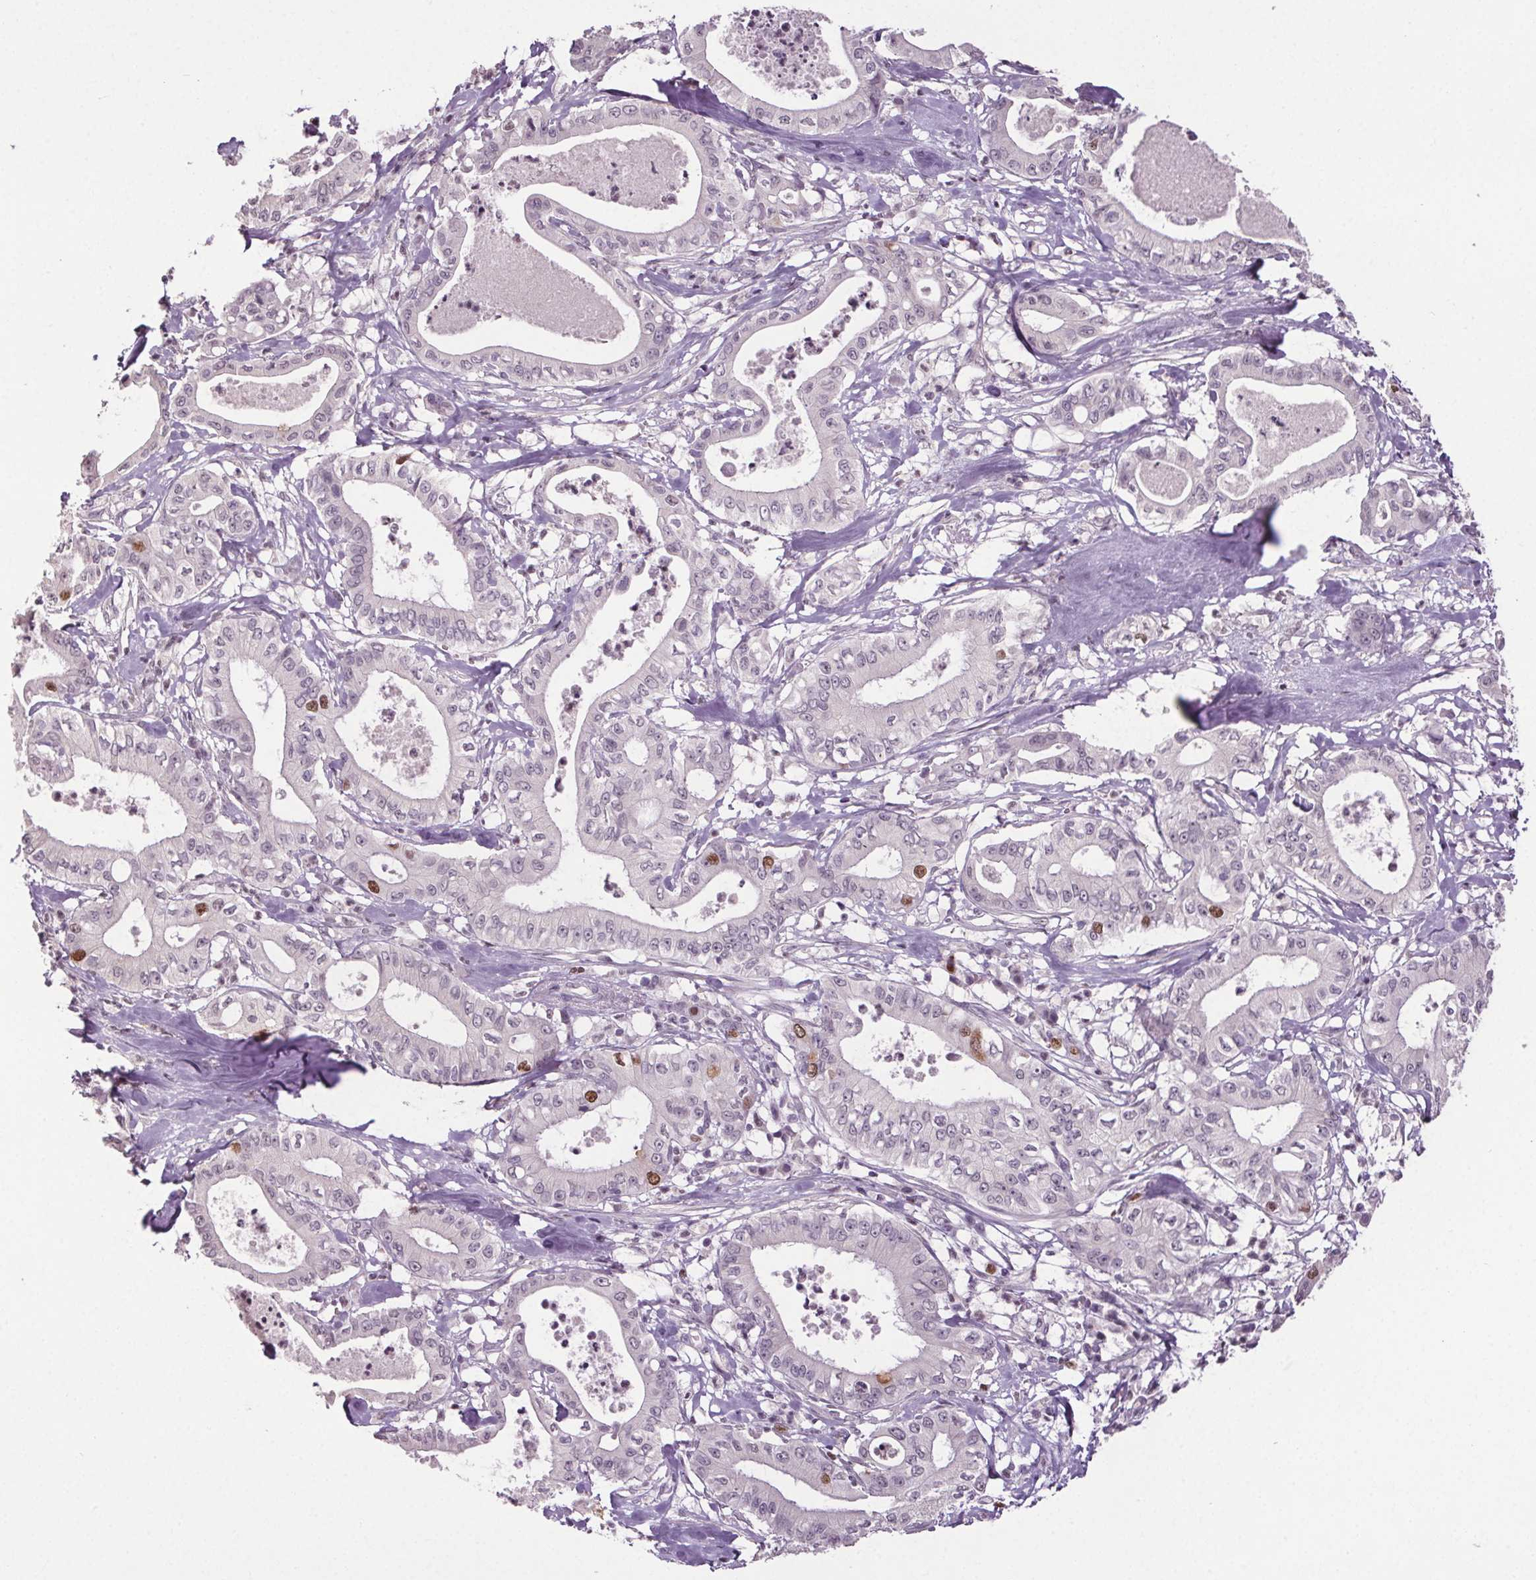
{"staining": {"intensity": "moderate", "quantity": "<25%", "location": "nuclear"}, "tissue": "pancreatic cancer", "cell_type": "Tumor cells", "image_type": "cancer", "snomed": [{"axis": "morphology", "description": "Adenocarcinoma, NOS"}, {"axis": "topography", "description": "Pancreas"}], "caption": "Brown immunohistochemical staining in pancreatic adenocarcinoma demonstrates moderate nuclear expression in approximately <25% of tumor cells.", "gene": "CENPF", "patient": {"sex": "male", "age": 71}}